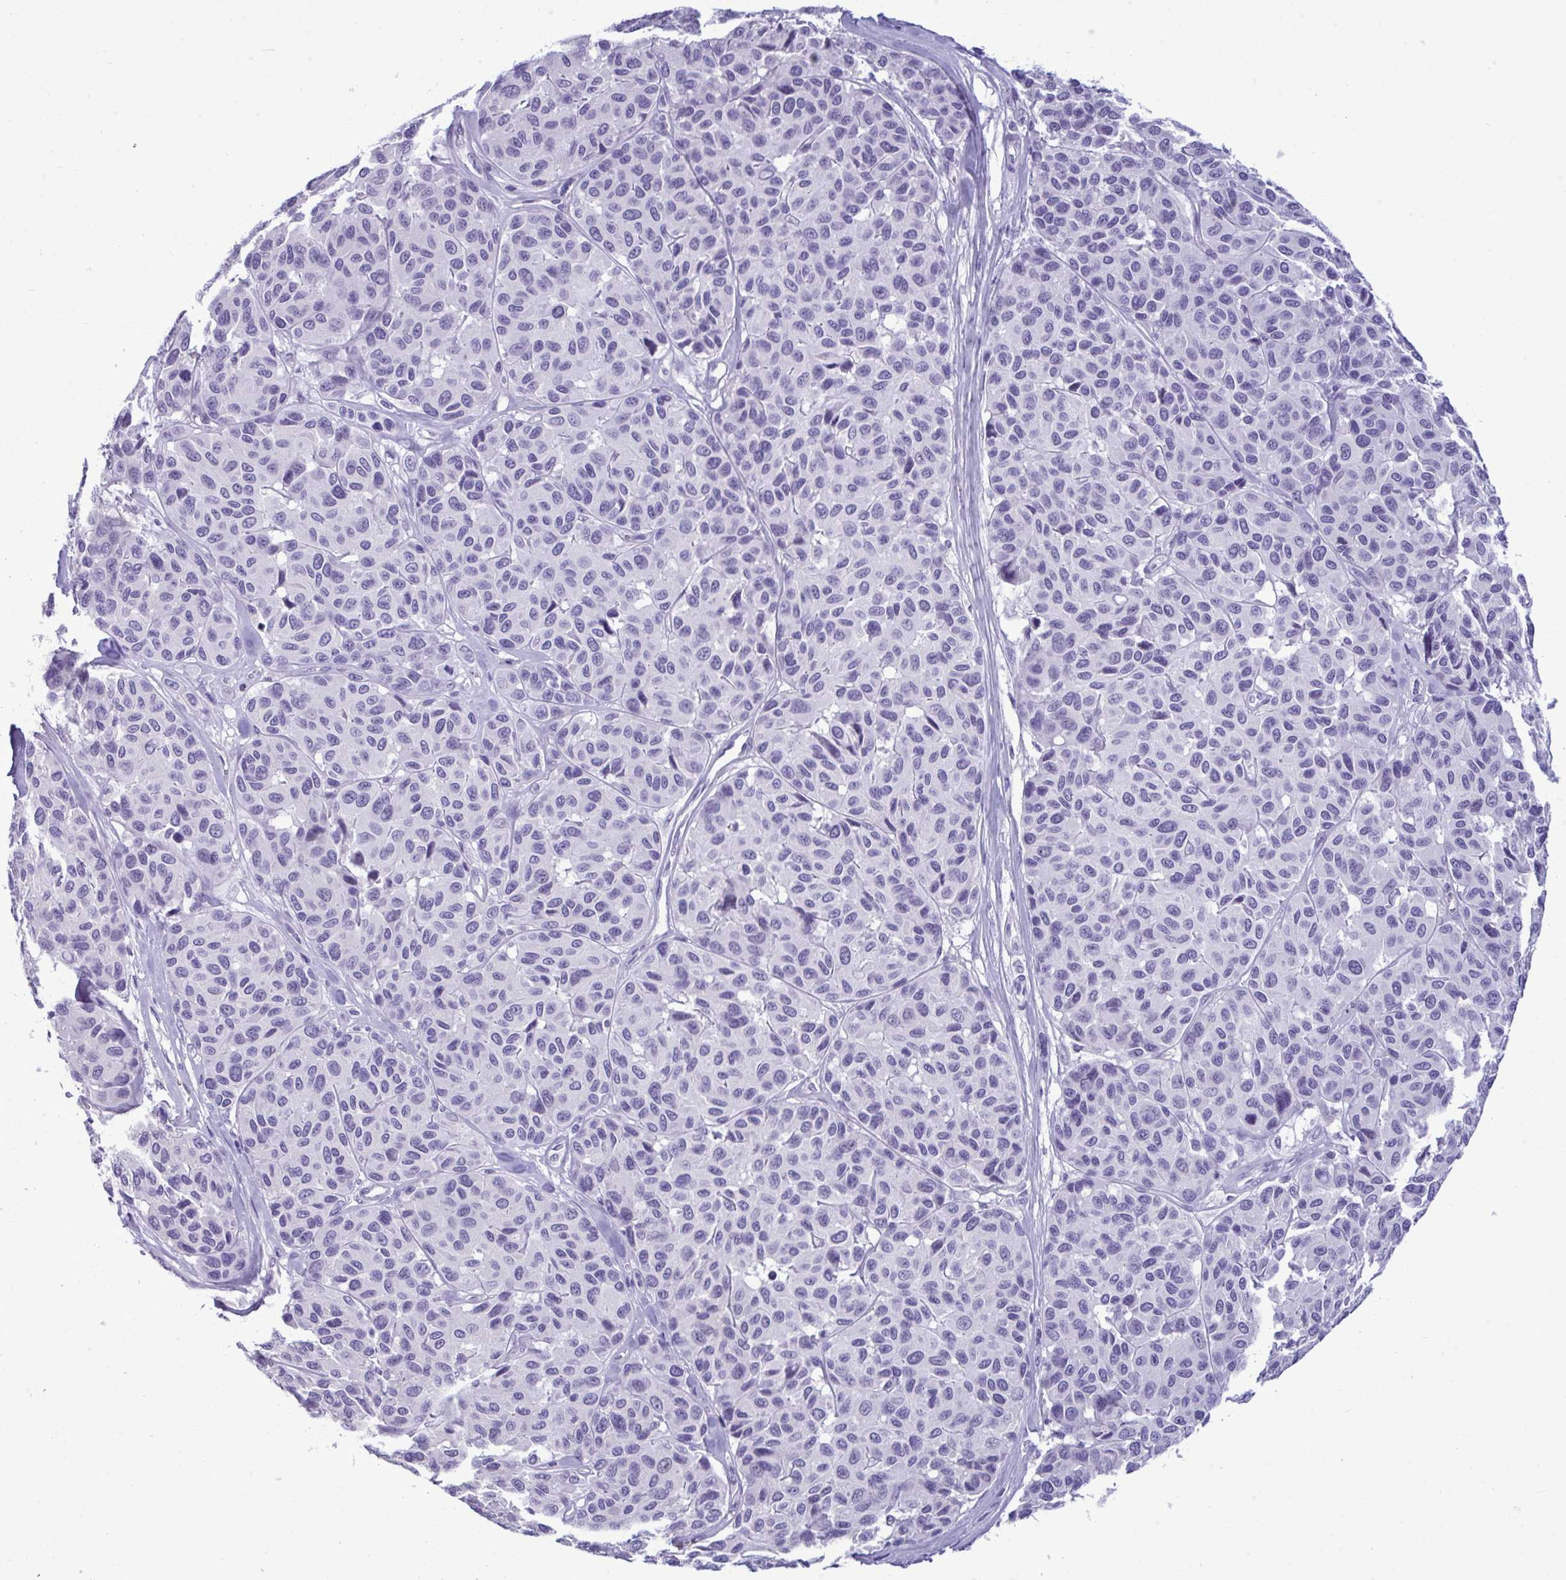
{"staining": {"intensity": "negative", "quantity": "none", "location": "none"}, "tissue": "melanoma", "cell_type": "Tumor cells", "image_type": "cancer", "snomed": [{"axis": "morphology", "description": "Malignant melanoma, NOS"}, {"axis": "topography", "description": "Skin"}], "caption": "Tumor cells show no significant expression in malignant melanoma.", "gene": "PRM2", "patient": {"sex": "female", "age": 66}}